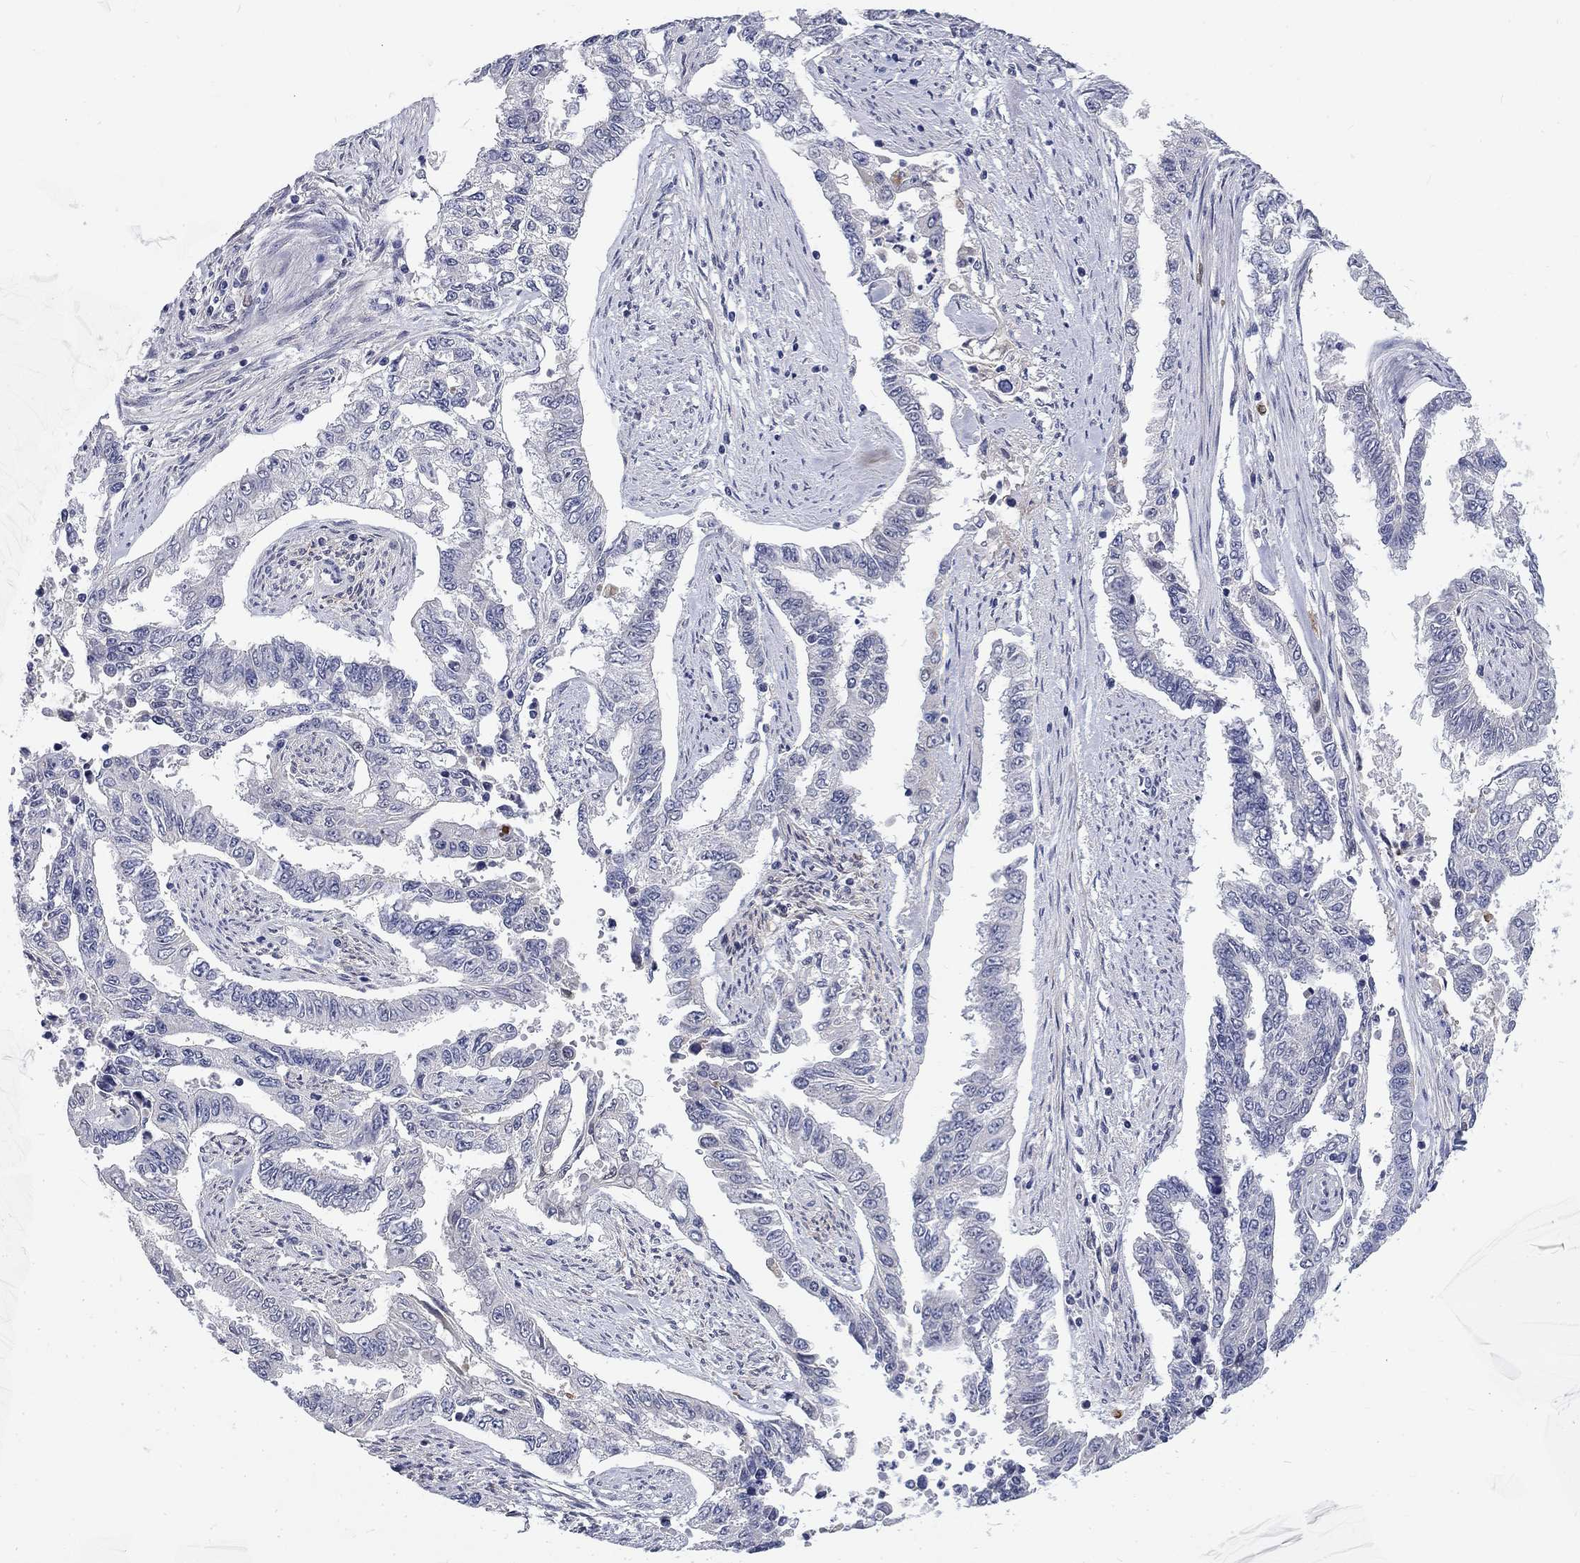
{"staining": {"intensity": "negative", "quantity": "none", "location": "none"}, "tissue": "endometrial cancer", "cell_type": "Tumor cells", "image_type": "cancer", "snomed": [{"axis": "morphology", "description": "Adenocarcinoma, NOS"}, {"axis": "topography", "description": "Uterus"}], "caption": "This is a histopathology image of immunohistochemistry (IHC) staining of endometrial cancer, which shows no positivity in tumor cells. The staining was performed using DAB (3,3'-diaminobenzidine) to visualize the protein expression in brown, while the nuclei were stained in blue with hematoxylin (Magnification: 20x).", "gene": "PHKA1", "patient": {"sex": "female", "age": 59}}